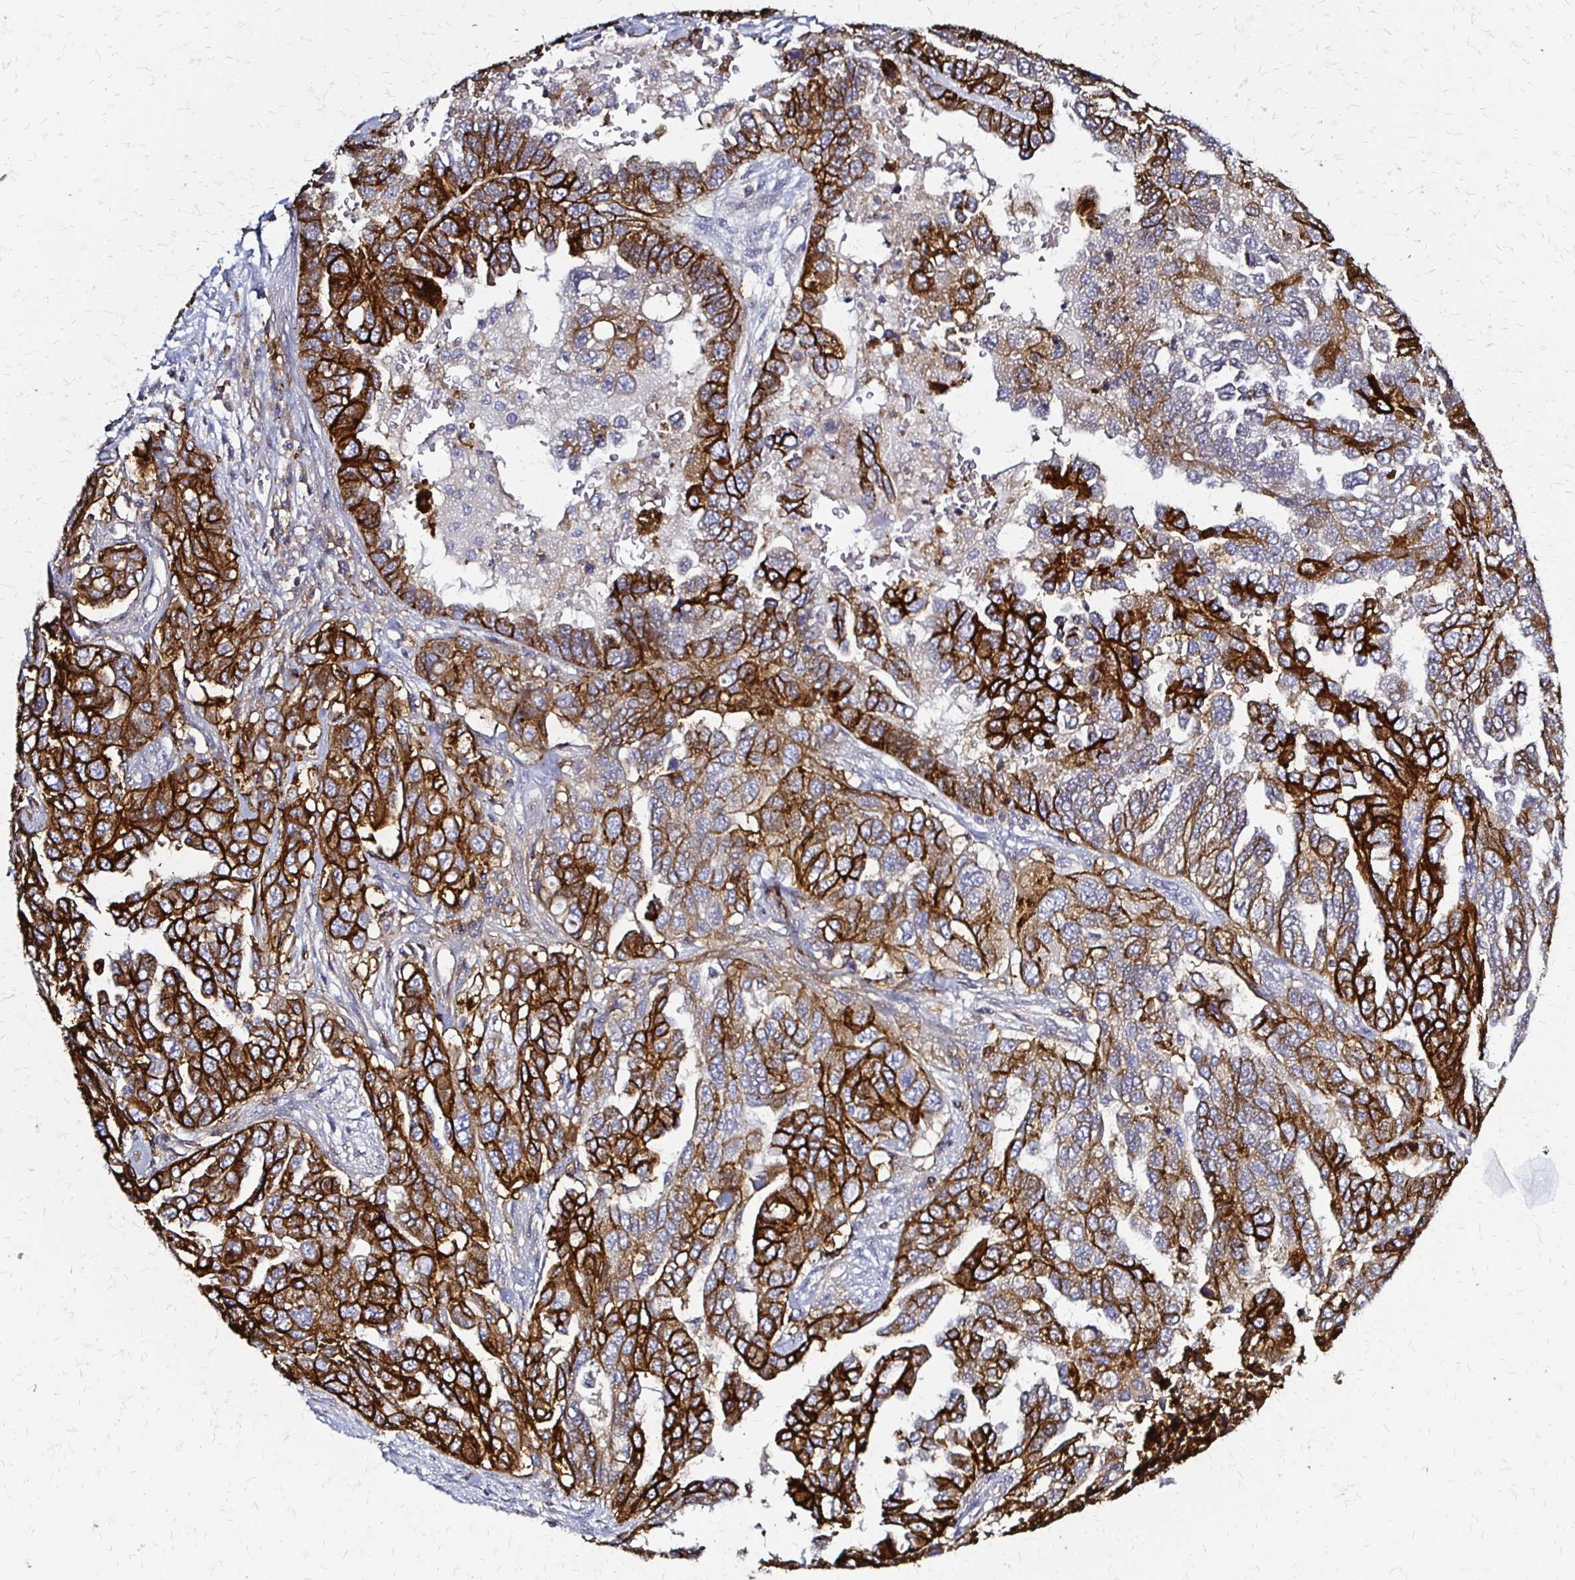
{"staining": {"intensity": "strong", "quantity": ">75%", "location": "cytoplasmic/membranous"}, "tissue": "ovarian cancer", "cell_type": "Tumor cells", "image_type": "cancer", "snomed": [{"axis": "morphology", "description": "Cystadenocarcinoma, serous, NOS"}, {"axis": "topography", "description": "Ovary"}], "caption": "Tumor cells reveal high levels of strong cytoplasmic/membranous staining in about >75% of cells in human serous cystadenocarcinoma (ovarian).", "gene": "SLC9A9", "patient": {"sex": "female", "age": 53}}